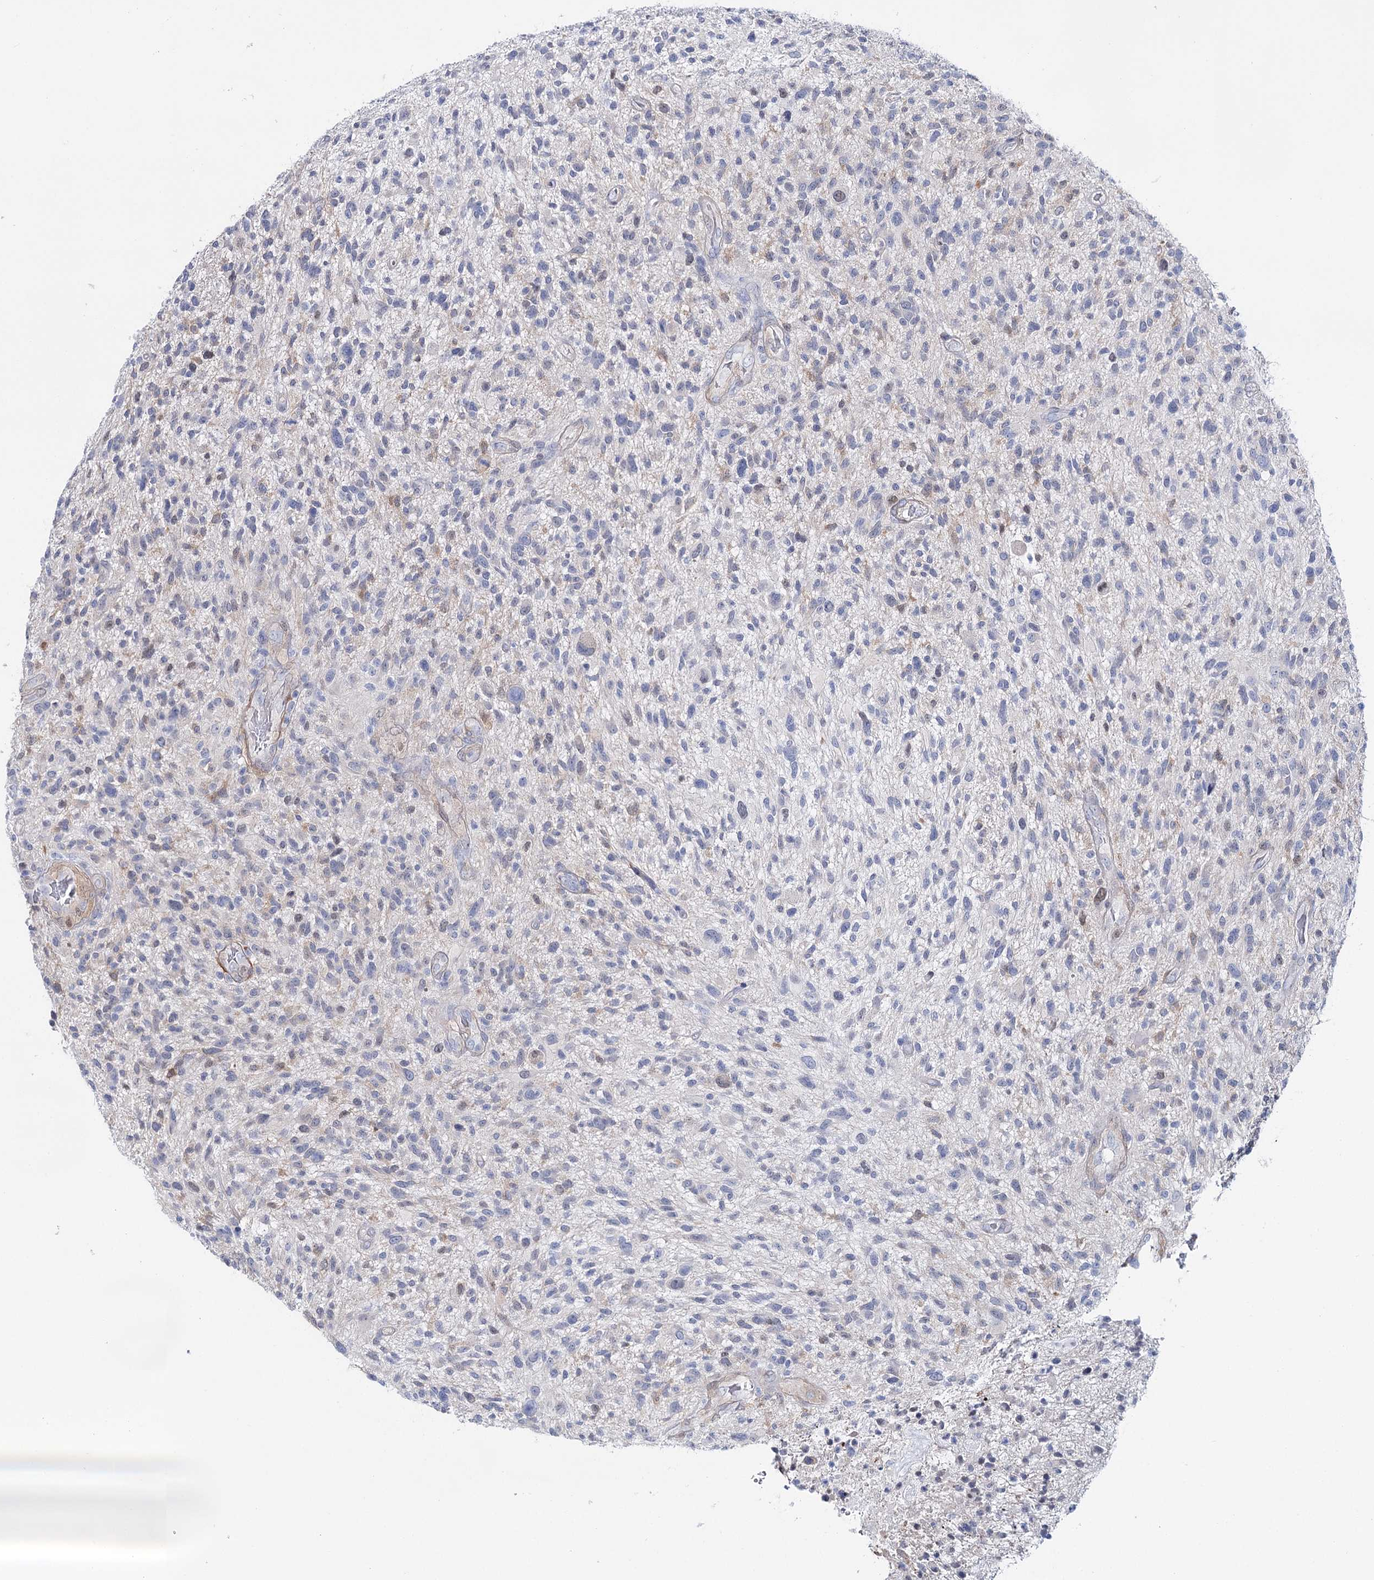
{"staining": {"intensity": "negative", "quantity": "none", "location": "none"}, "tissue": "glioma", "cell_type": "Tumor cells", "image_type": "cancer", "snomed": [{"axis": "morphology", "description": "Glioma, malignant, High grade"}, {"axis": "topography", "description": "Brain"}], "caption": "This is an immunohistochemistry image of human glioma. There is no staining in tumor cells.", "gene": "UGDH", "patient": {"sex": "male", "age": 47}}